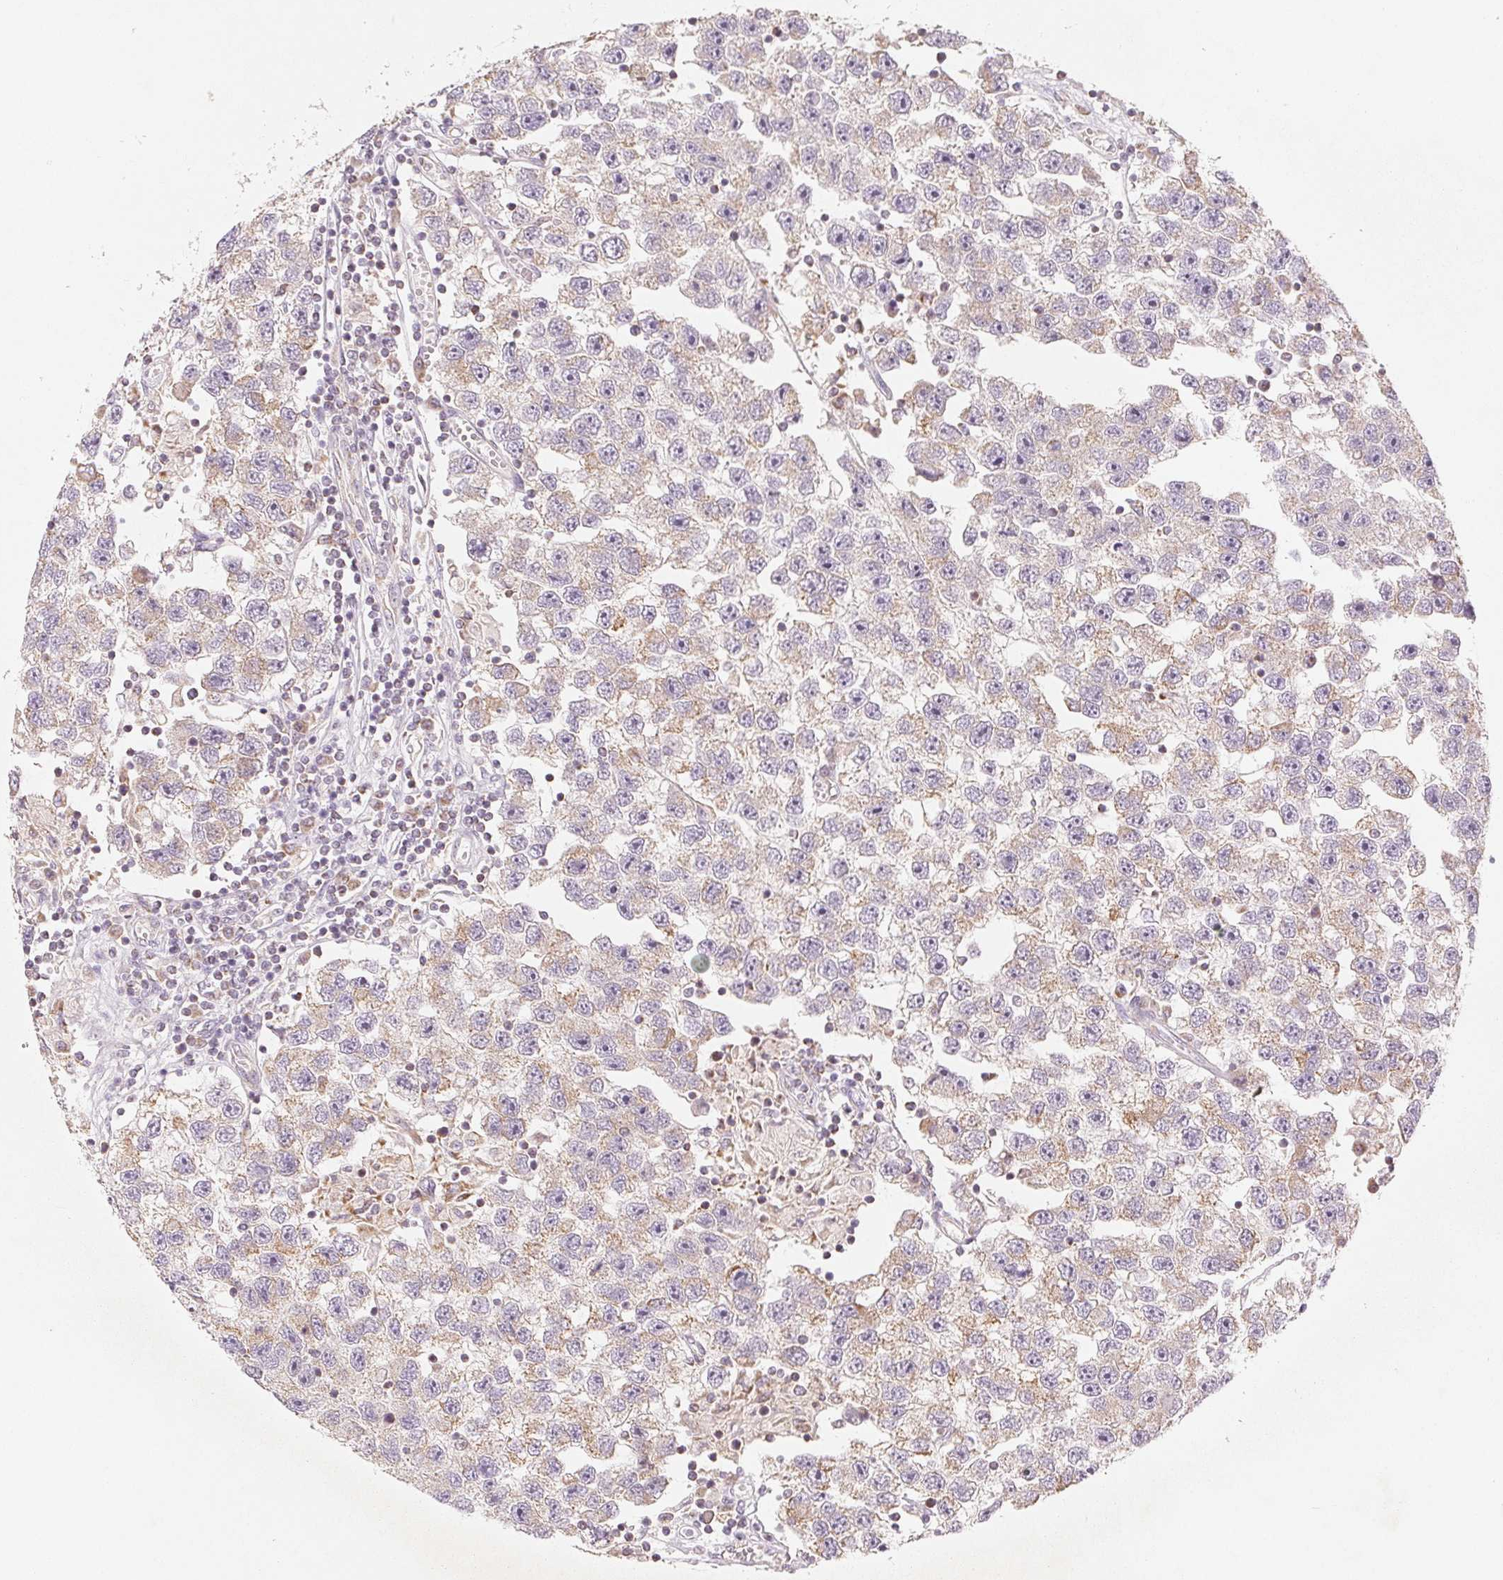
{"staining": {"intensity": "weak", "quantity": "25%-75%", "location": "cytoplasmic/membranous"}, "tissue": "testis cancer", "cell_type": "Tumor cells", "image_type": "cancer", "snomed": [{"axis": "morphology", "description": "Seminoma, NOS"}, {"axis": "topography", "description": "Testis"}], "caption": "The image demonstrates a brown stain indicating the presence of a protein in the cytoplasmic/membranous of tumor cells in testis cancer (seminoma).", "gene": "GHITM", "patient": {"sex": "male", "age": 26}}